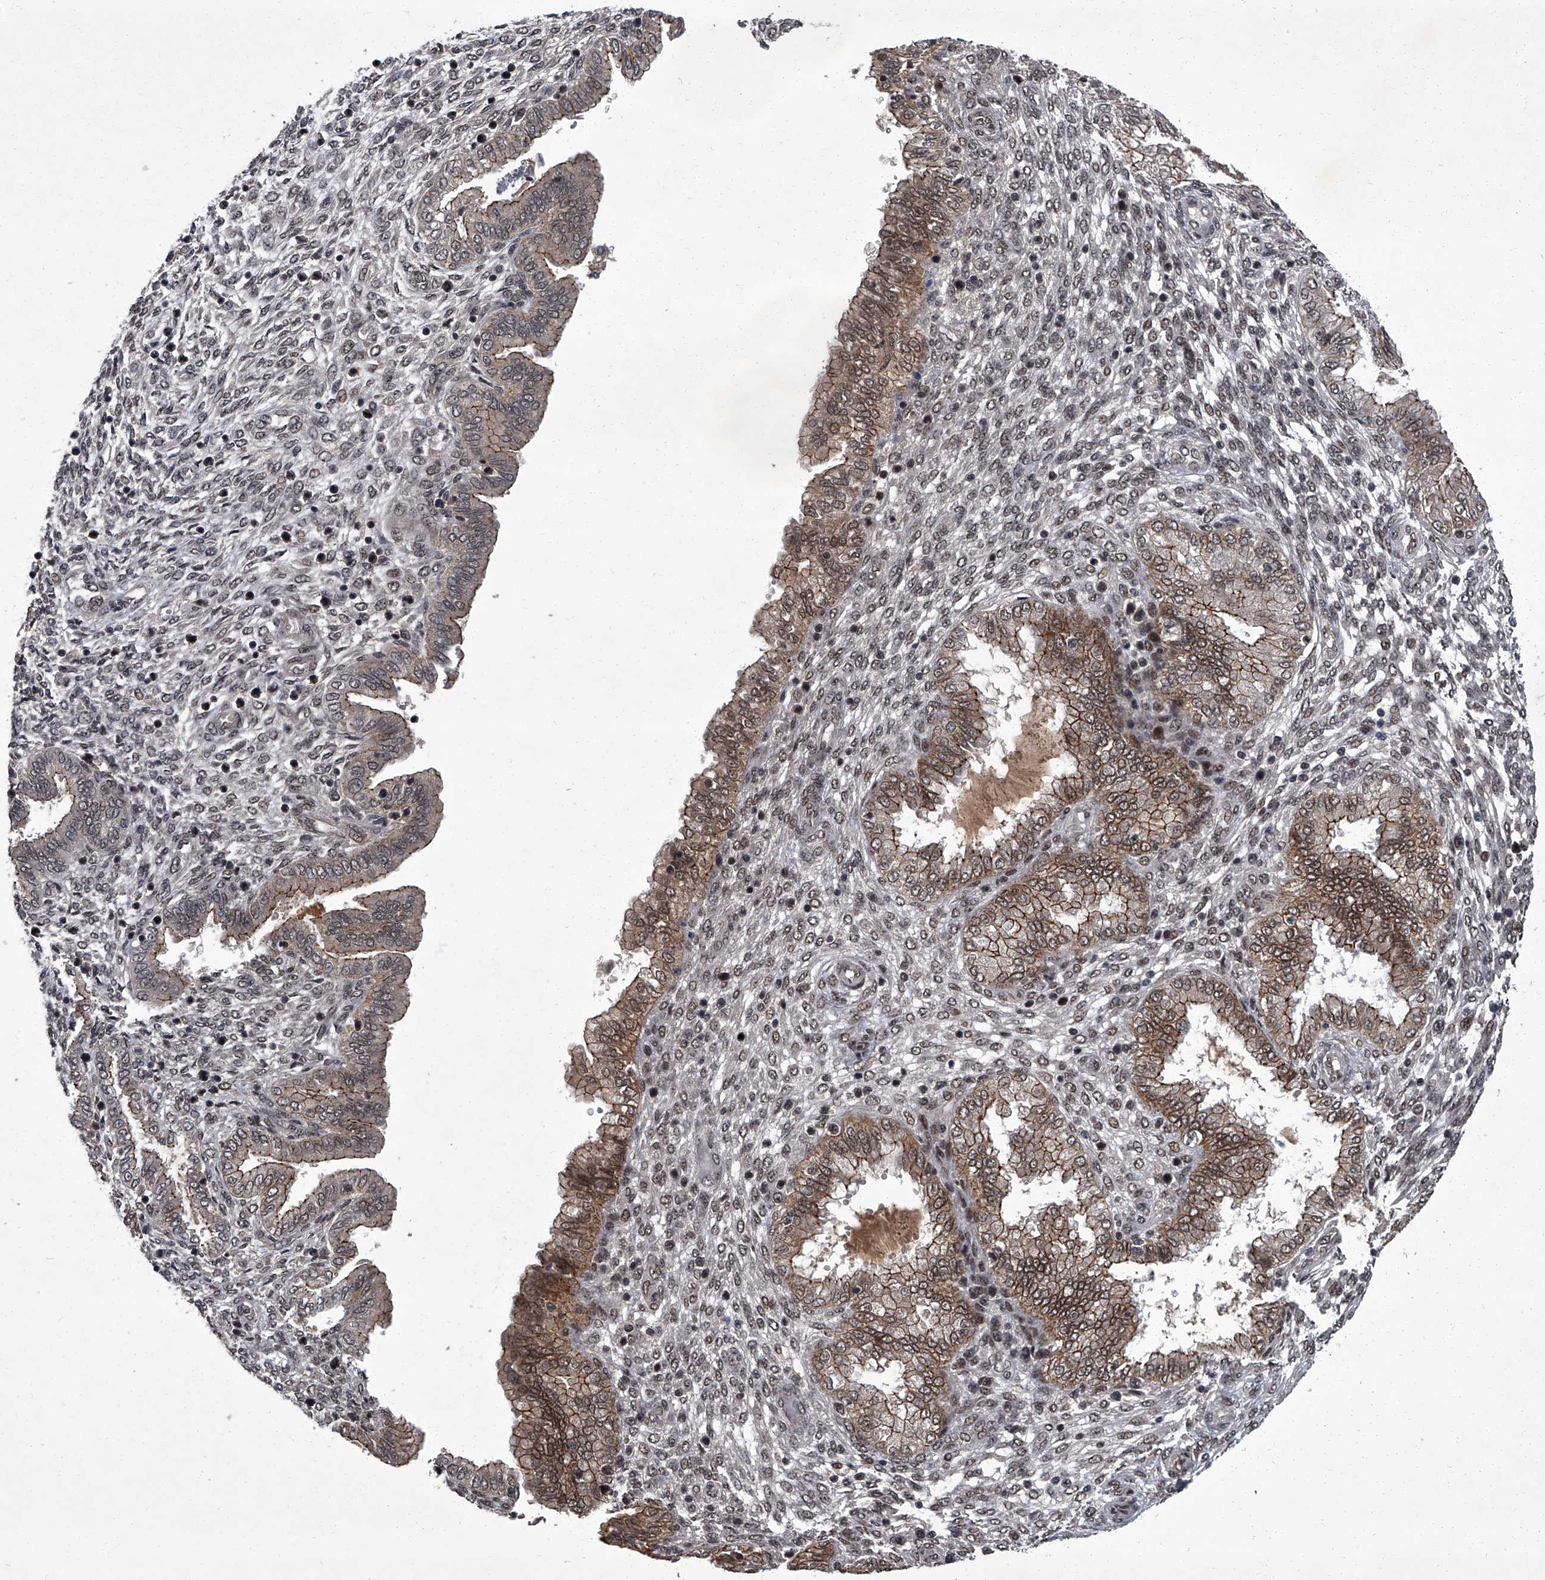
{"staining": {"intensity": "weak", "quantity": "<25%", "location": "nuclear"}, "tissue": "endometrium", "cell_type": "Cells in endometrial stroma", "image_type": "normal", "snomed": [{"axis": "morphology", "description": "Normal tissue, NOS"}, {"axis": "topography", "description": "Endometrium"}], "caption": "Endometrium stained for a protein using immunohistochemistry (IHC) shows no expression cells in endometrial stroma.", "gene": "ZNF518B", "patient": {"sex": "female", "age": 33}}